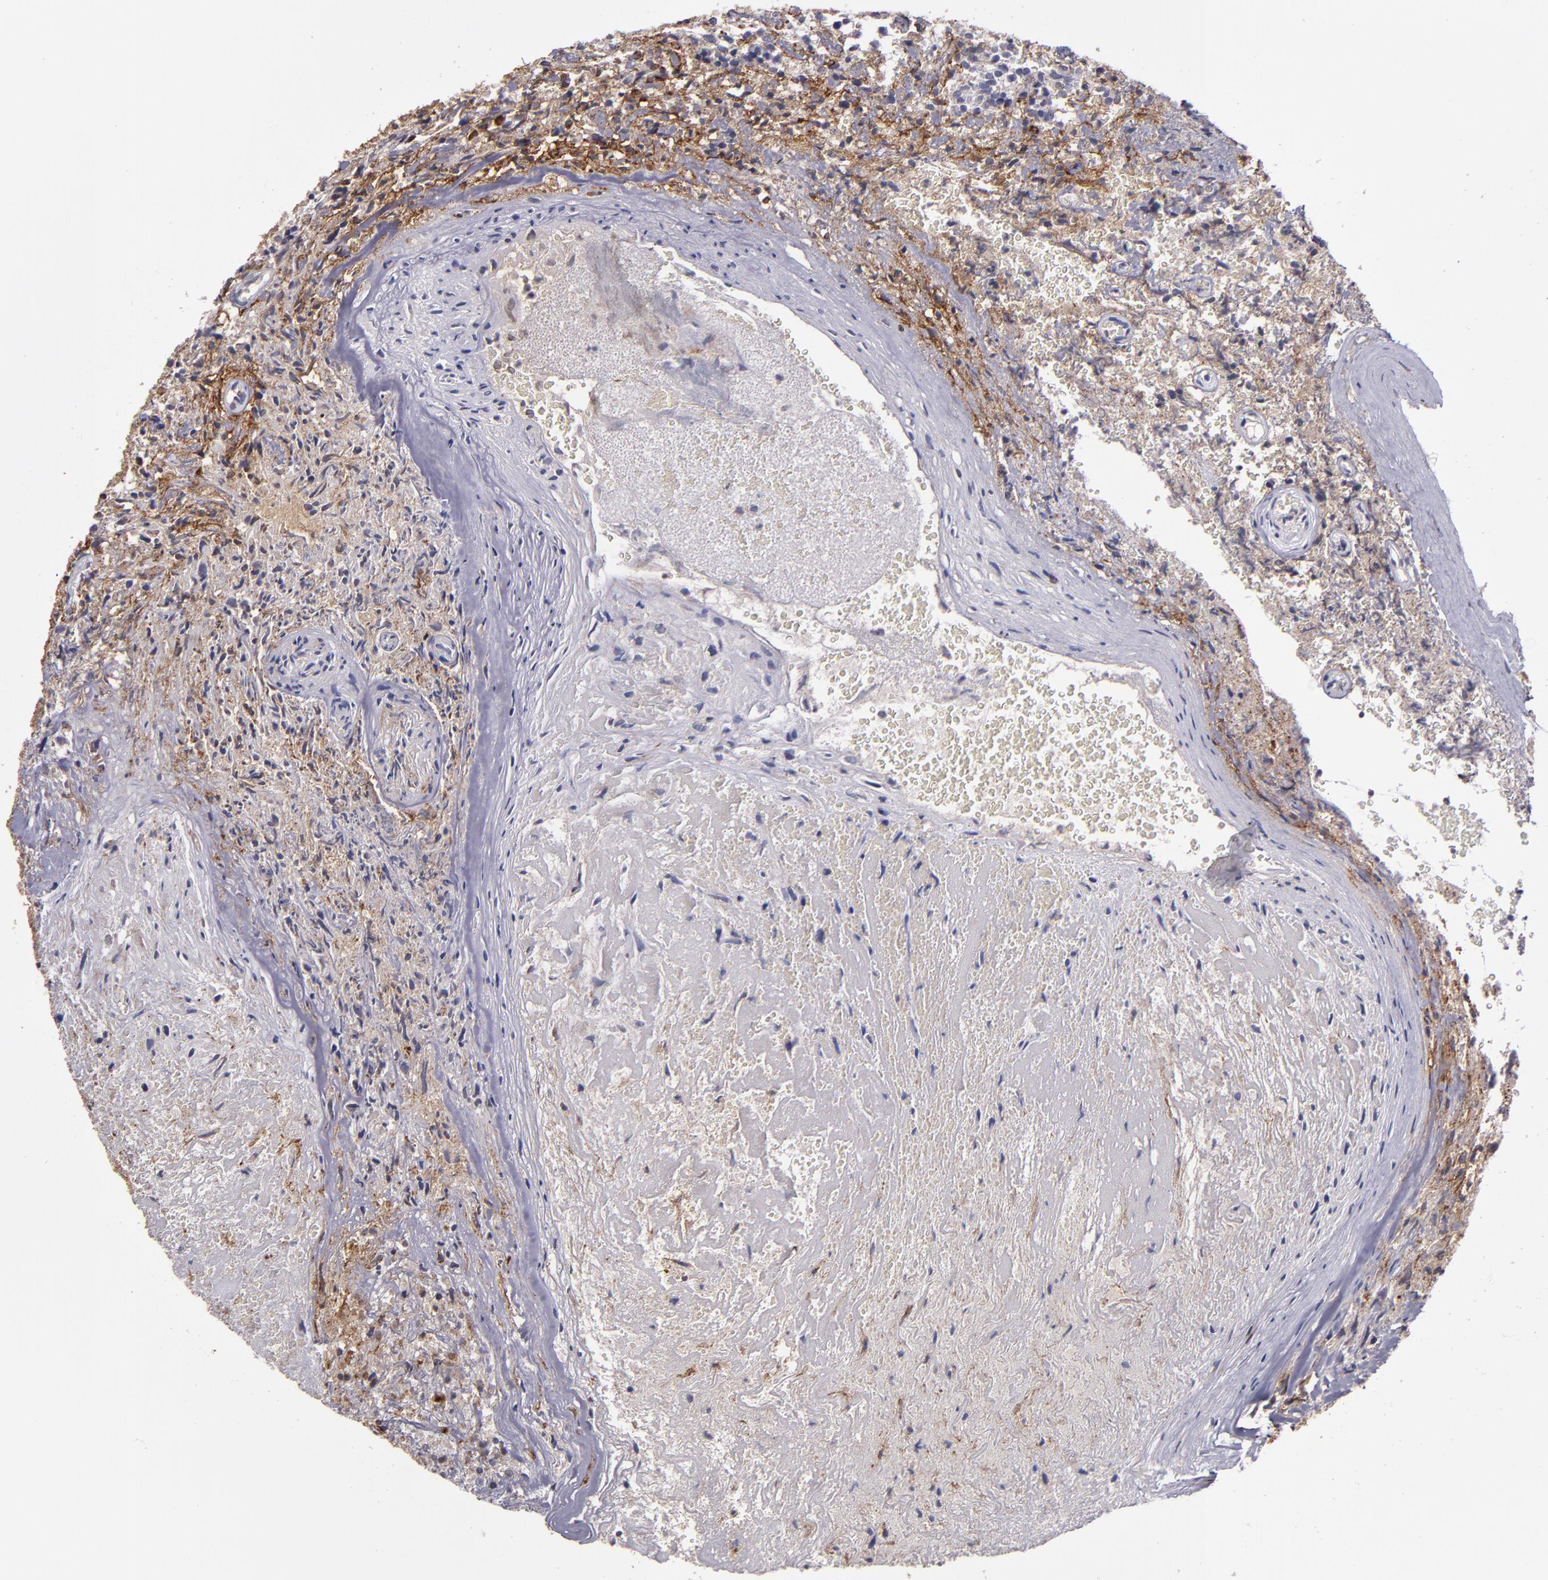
{"staining": {"intensity": "moderate", "quantity": "25%-75%", "location": "cytoplasmic/membranous"}, "tissue": "glioma", "cell_type": "Tumor cells", "image_type": "cancer", "snomed": [{"axis": "morphology", "description": "Normal tissue, NOS"}, {"axis": "morphology", "description": "Glioma, malignant, High grade"}, {"axis": "topography", "description": "Cerebral cortex"}], "caption": "Tumor cells display medium levels of moderate cytoplasmic/membranous expression in approximately 25%-75% of cells in human high-grade glioma (malignant).", "gene": "MFGE8", "patient": {"sex": "male", "age": 75}}